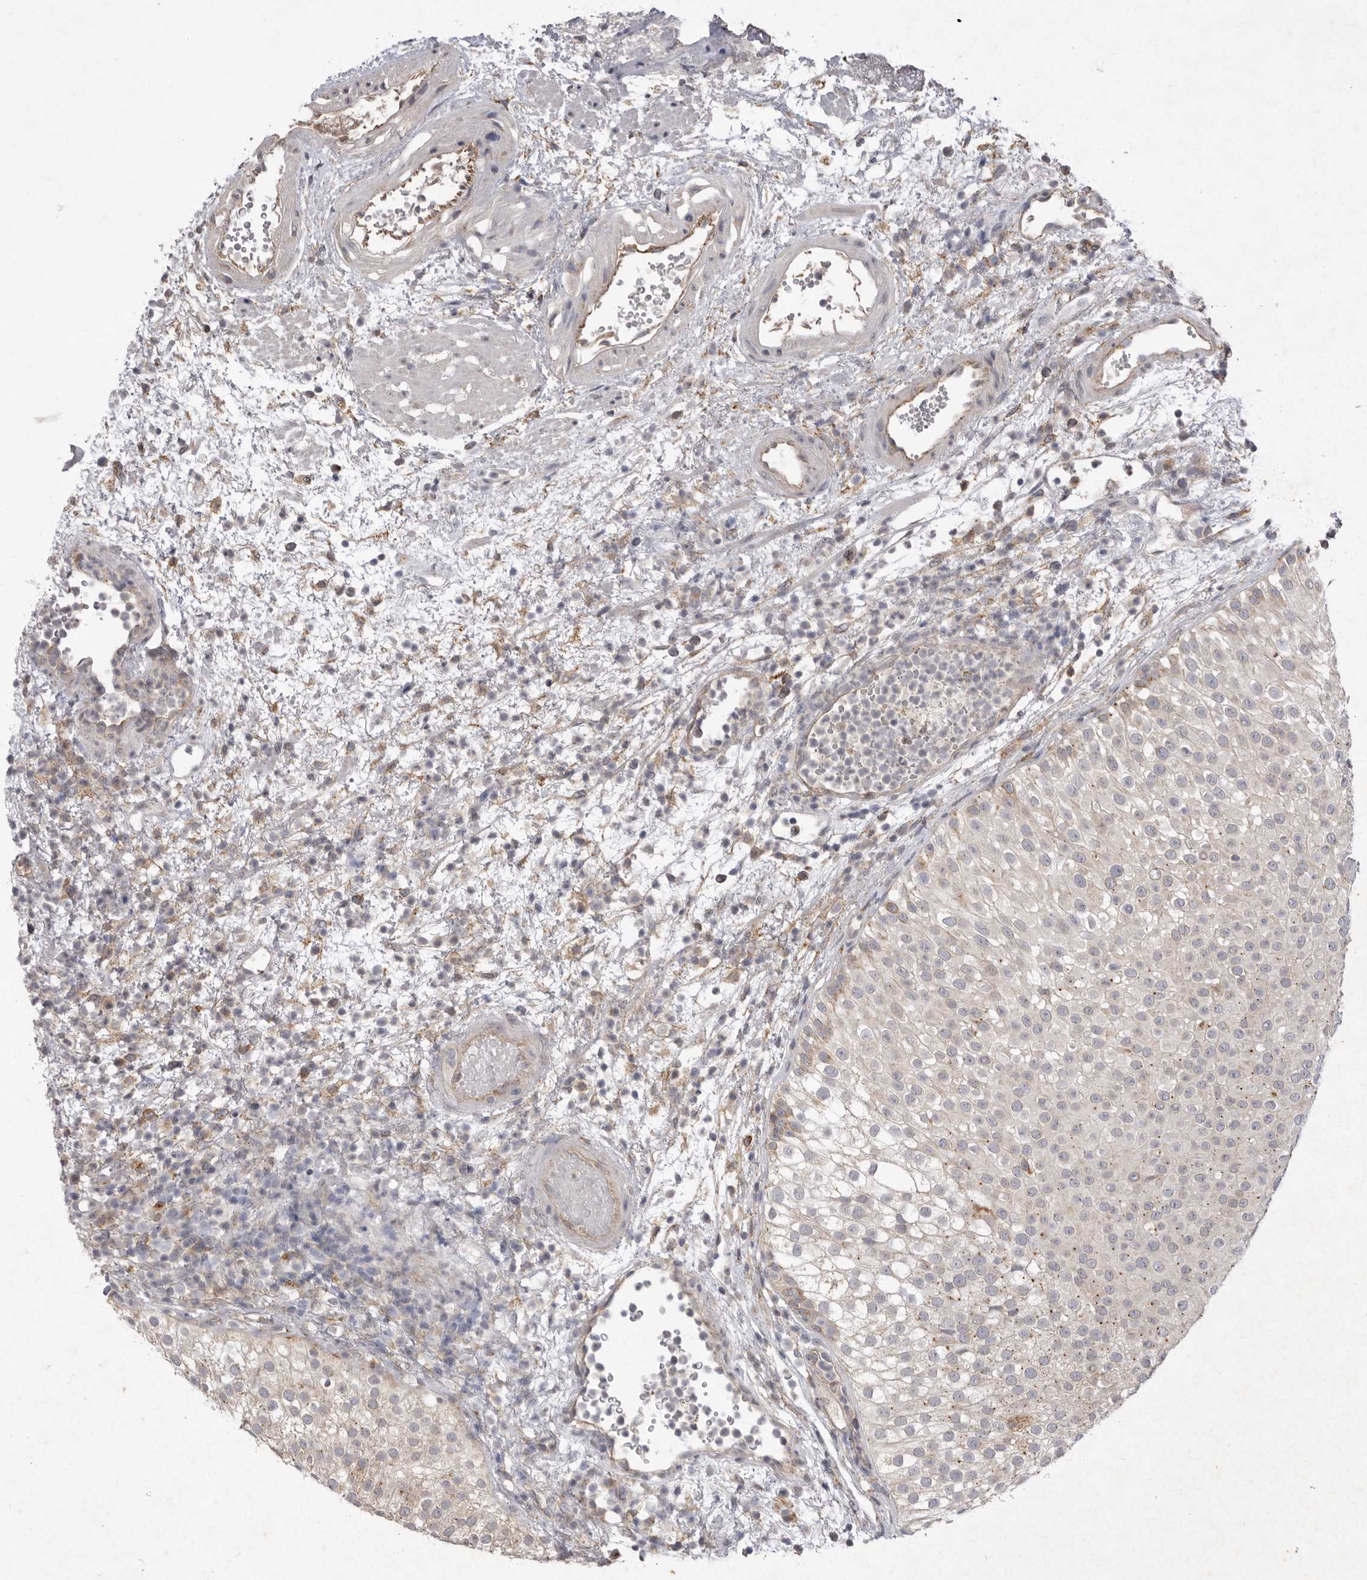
{"staining": {"intensity": "weak", "quantity": "25%-75%", "location": "cytoplasmic/membranous"}, "tissue": "urothelial cancer", "cell_type": "Tumor cells", "image_type": "cancer", "snomed": [{"axis": "morphology", "description": "Urothelial carcinoma, Low grade"}, {"axis": "topography", "description": "Urinary bladder"}], "caption": "Tumor cells exhibit low levels of weak cytoplasmic/membranous positivity in approximately 25%-75% of cells in human urothelial carcinoma (low-grade). The staining was performed using DAB to visualize the protein expression in brown, while the nuclei were stained in blue with hematoxylin (Magnification: 20x).", "gene": "TLR3", "patient": {"sex": "male", "age": 78}}